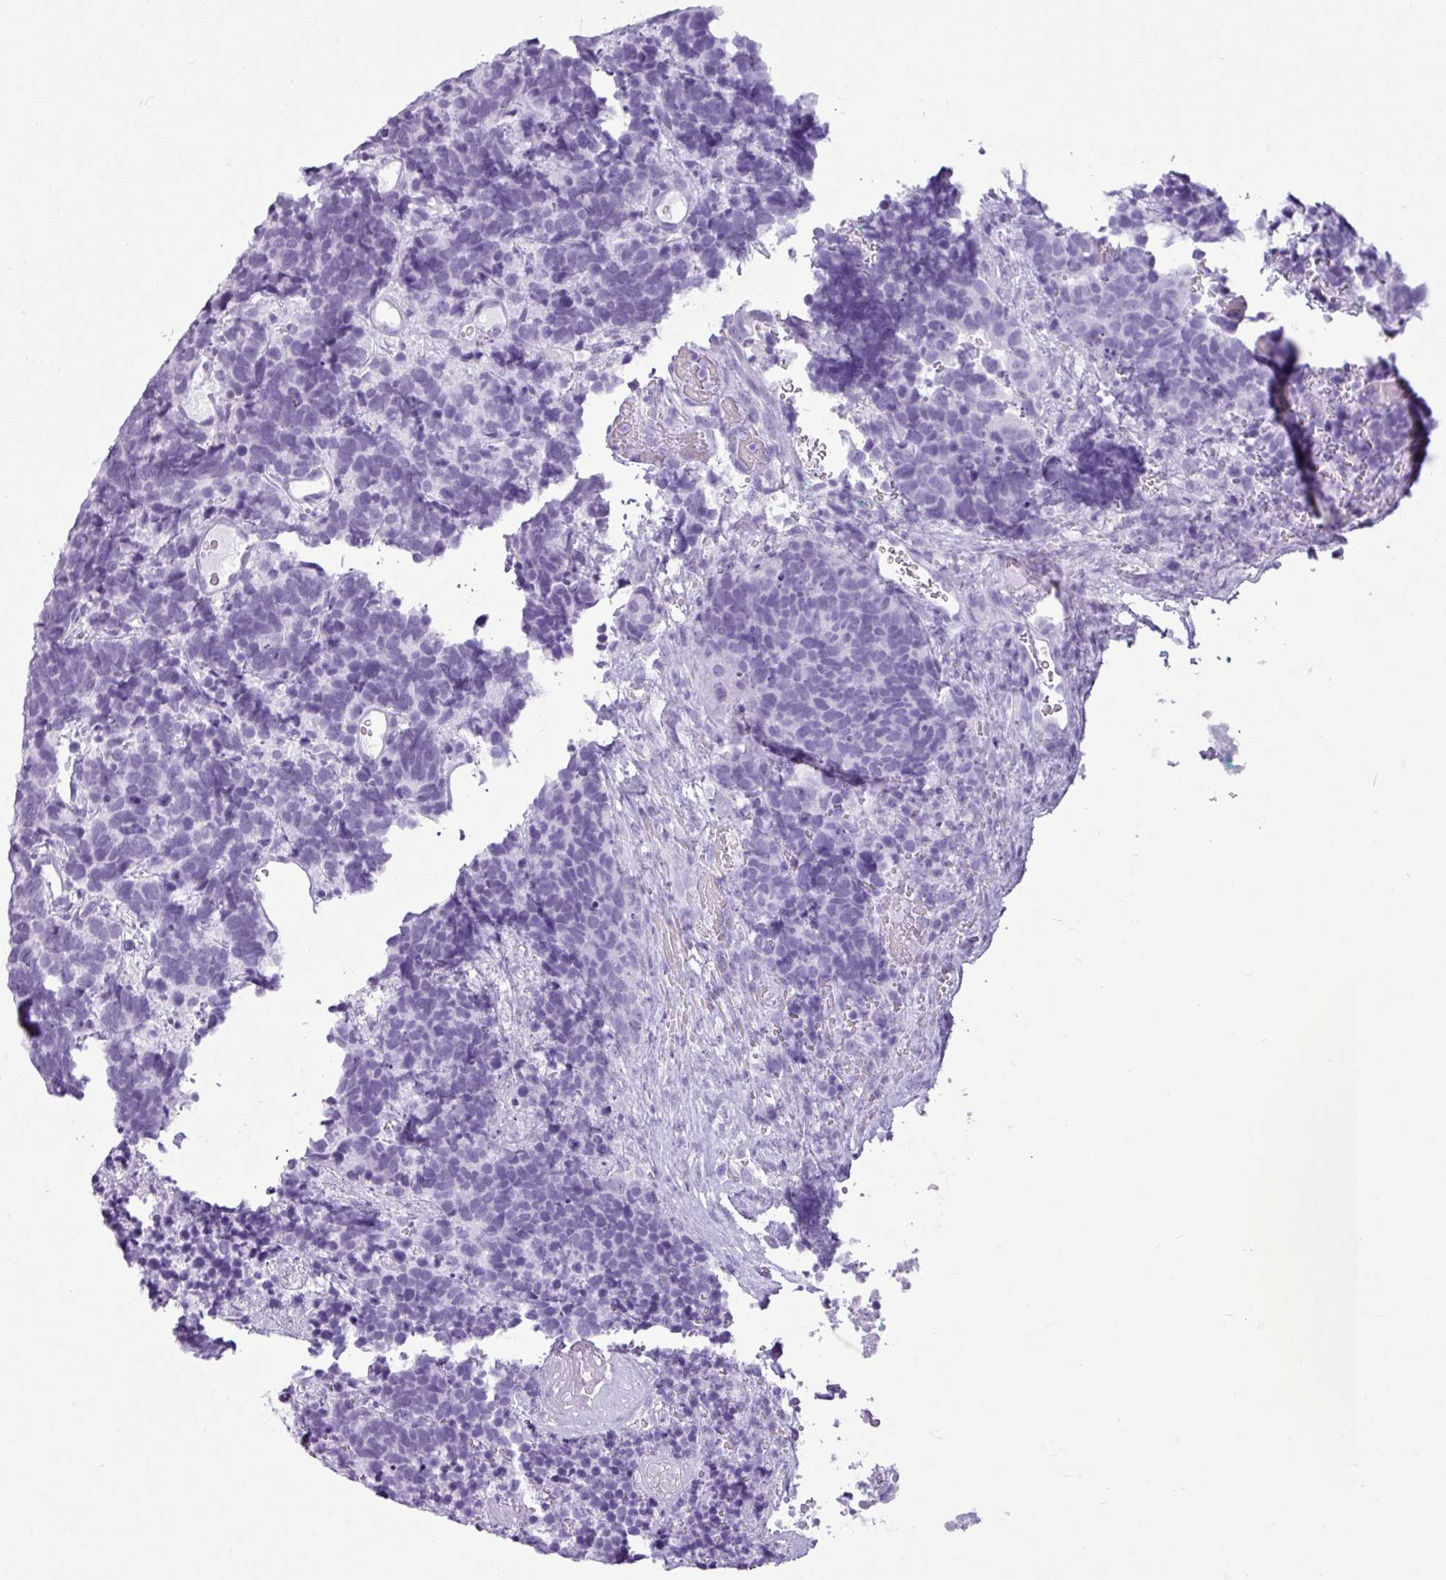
{"staining": {"intensity": "negative", "quantity": "none", "location": "none"}, "tissue": "carcinoid", "cell_type": "Tumor cells", "image_type": "cancer", "snomed": [{"axis": "morphology", "description": "Carcinoma, NOS"}, {"axis": "morphology", "description": "Carcinoid, malignant, NOS"}, {"axis": "topography", "description": "Urinary bladder"}], "caption": "The immunohistochemistry histopathology image has no significant positivity in tumor cells of malignant carcinoid tissue.", "gene": "AMY1B", "patient": {"sex": "male", "age": 57}}